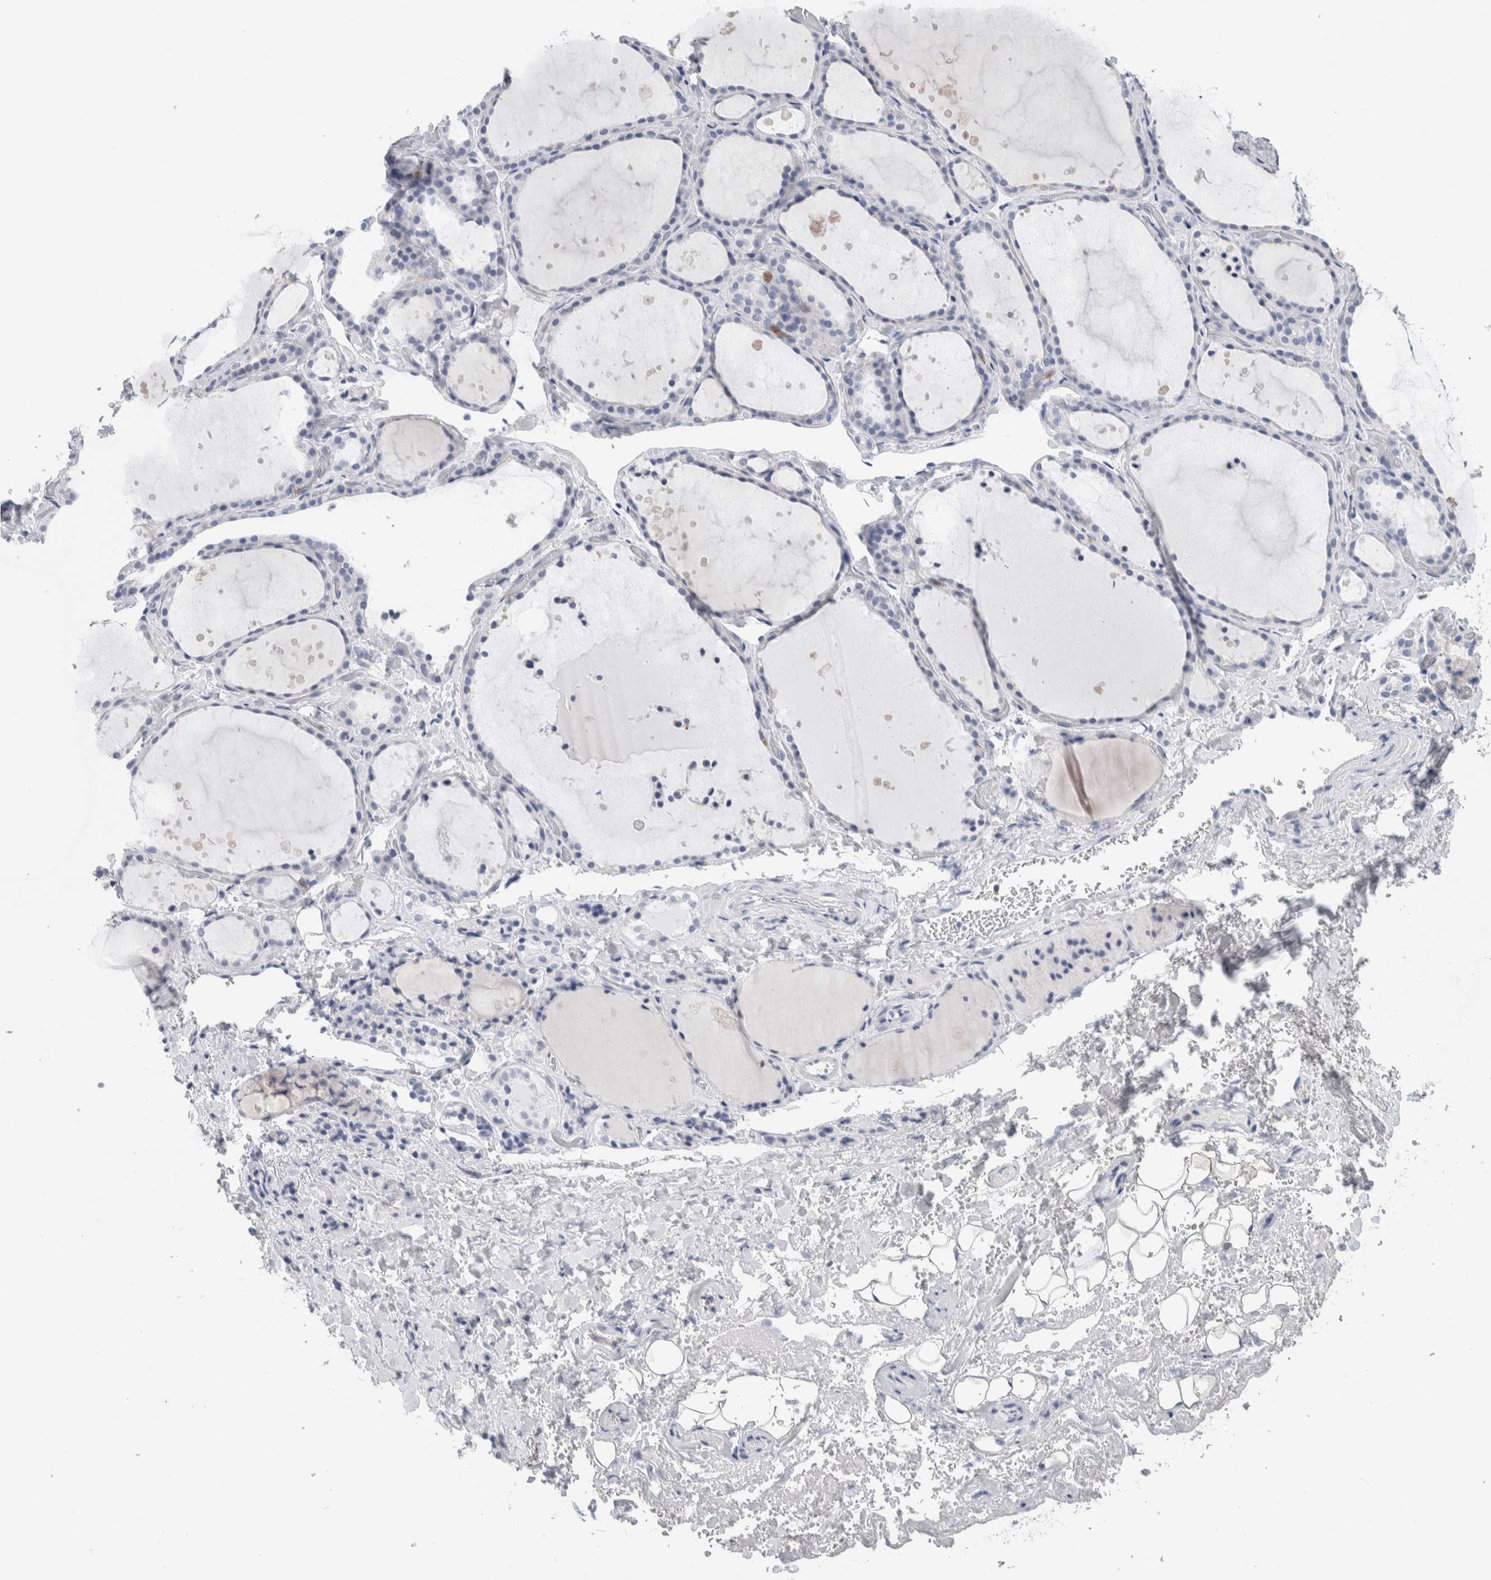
{"staining": {"intensity": "negative", "quantity": "none", "location": "none"}, "tissue": "thyroid gland", "cell_type": "Glandular cells", "image_type": "normal", "snomed": [{"axis": "morphology", "description": "Normal tissue, NOS"}, {"axis": "topography", "description": "Thyroid gland"}], "caption": "DAB immunohistochemical staining of normal human thyroid gland displays no significant positivity in glandular cells. (Stains: DAB (3,3'-diaminobenzidine) IHC with hematoxylin counter stain, Microscopy: brightfield microscopy at high magnification).", "gene": "NCF2", "patient": {"sex": "female", "age": 44}}